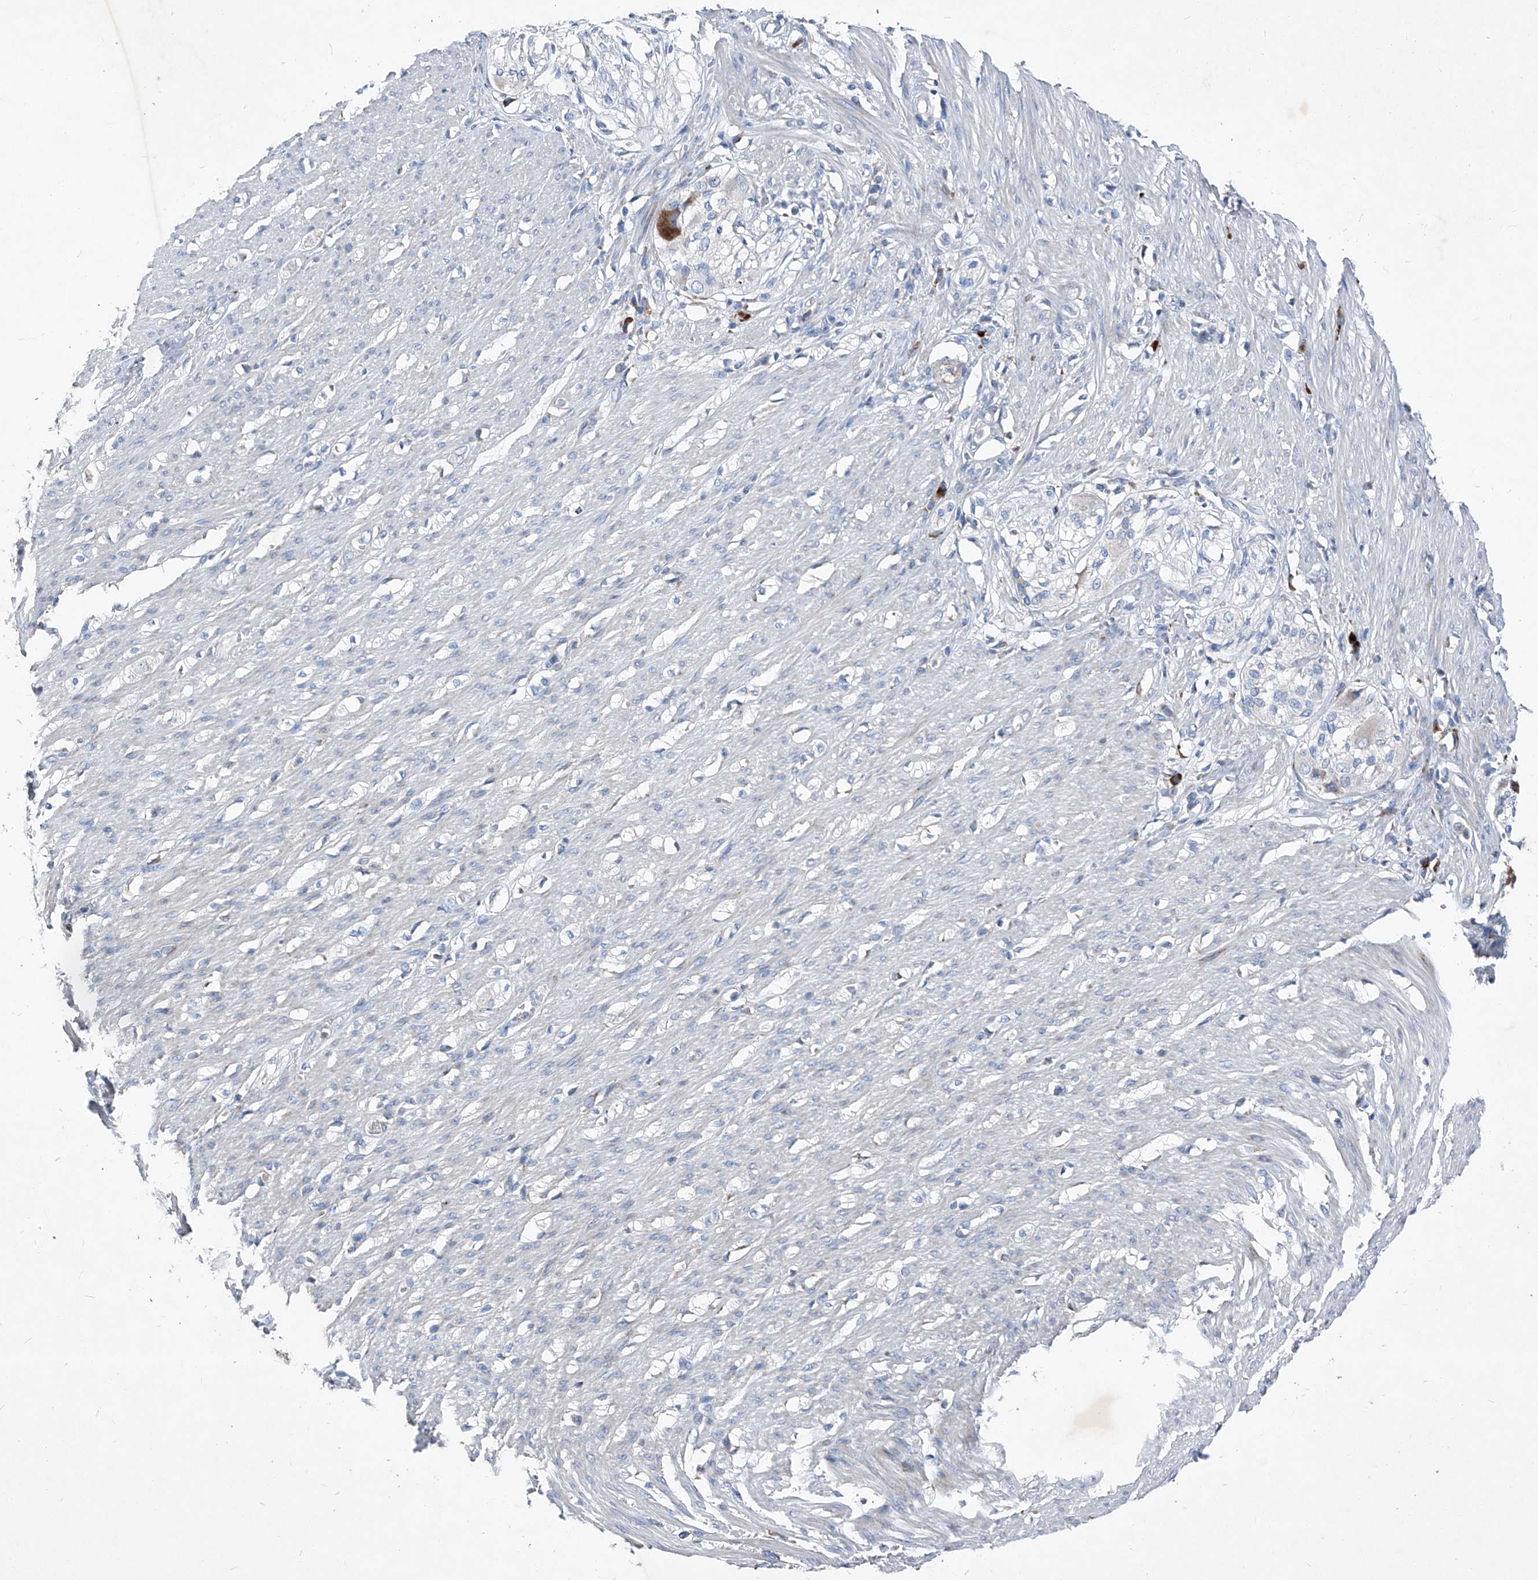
{"staining": {"intensity": "negative", "quantity": "none", "location": "none"}, "tissue": "smooth muscle", "cell_type": "Smooth muscle cells", "image_type": "normal", "snomed": [{"axis": "morphology", "description": "Normal tissue, NOS"}, {"axis": "morphology", "description": "Adenocarcinoma, NOS"}, {"axis": "topography", "description": "Colon"}, {"axis": "topography", "description": "Peripheral nerve tissue"}], "caption": "Smooth muscle stained for a protein using immunohistochemistry shows no staining smooth muscle cells.", "gene": "IFI27", "patient": {"sex": "male", "age": 14}}